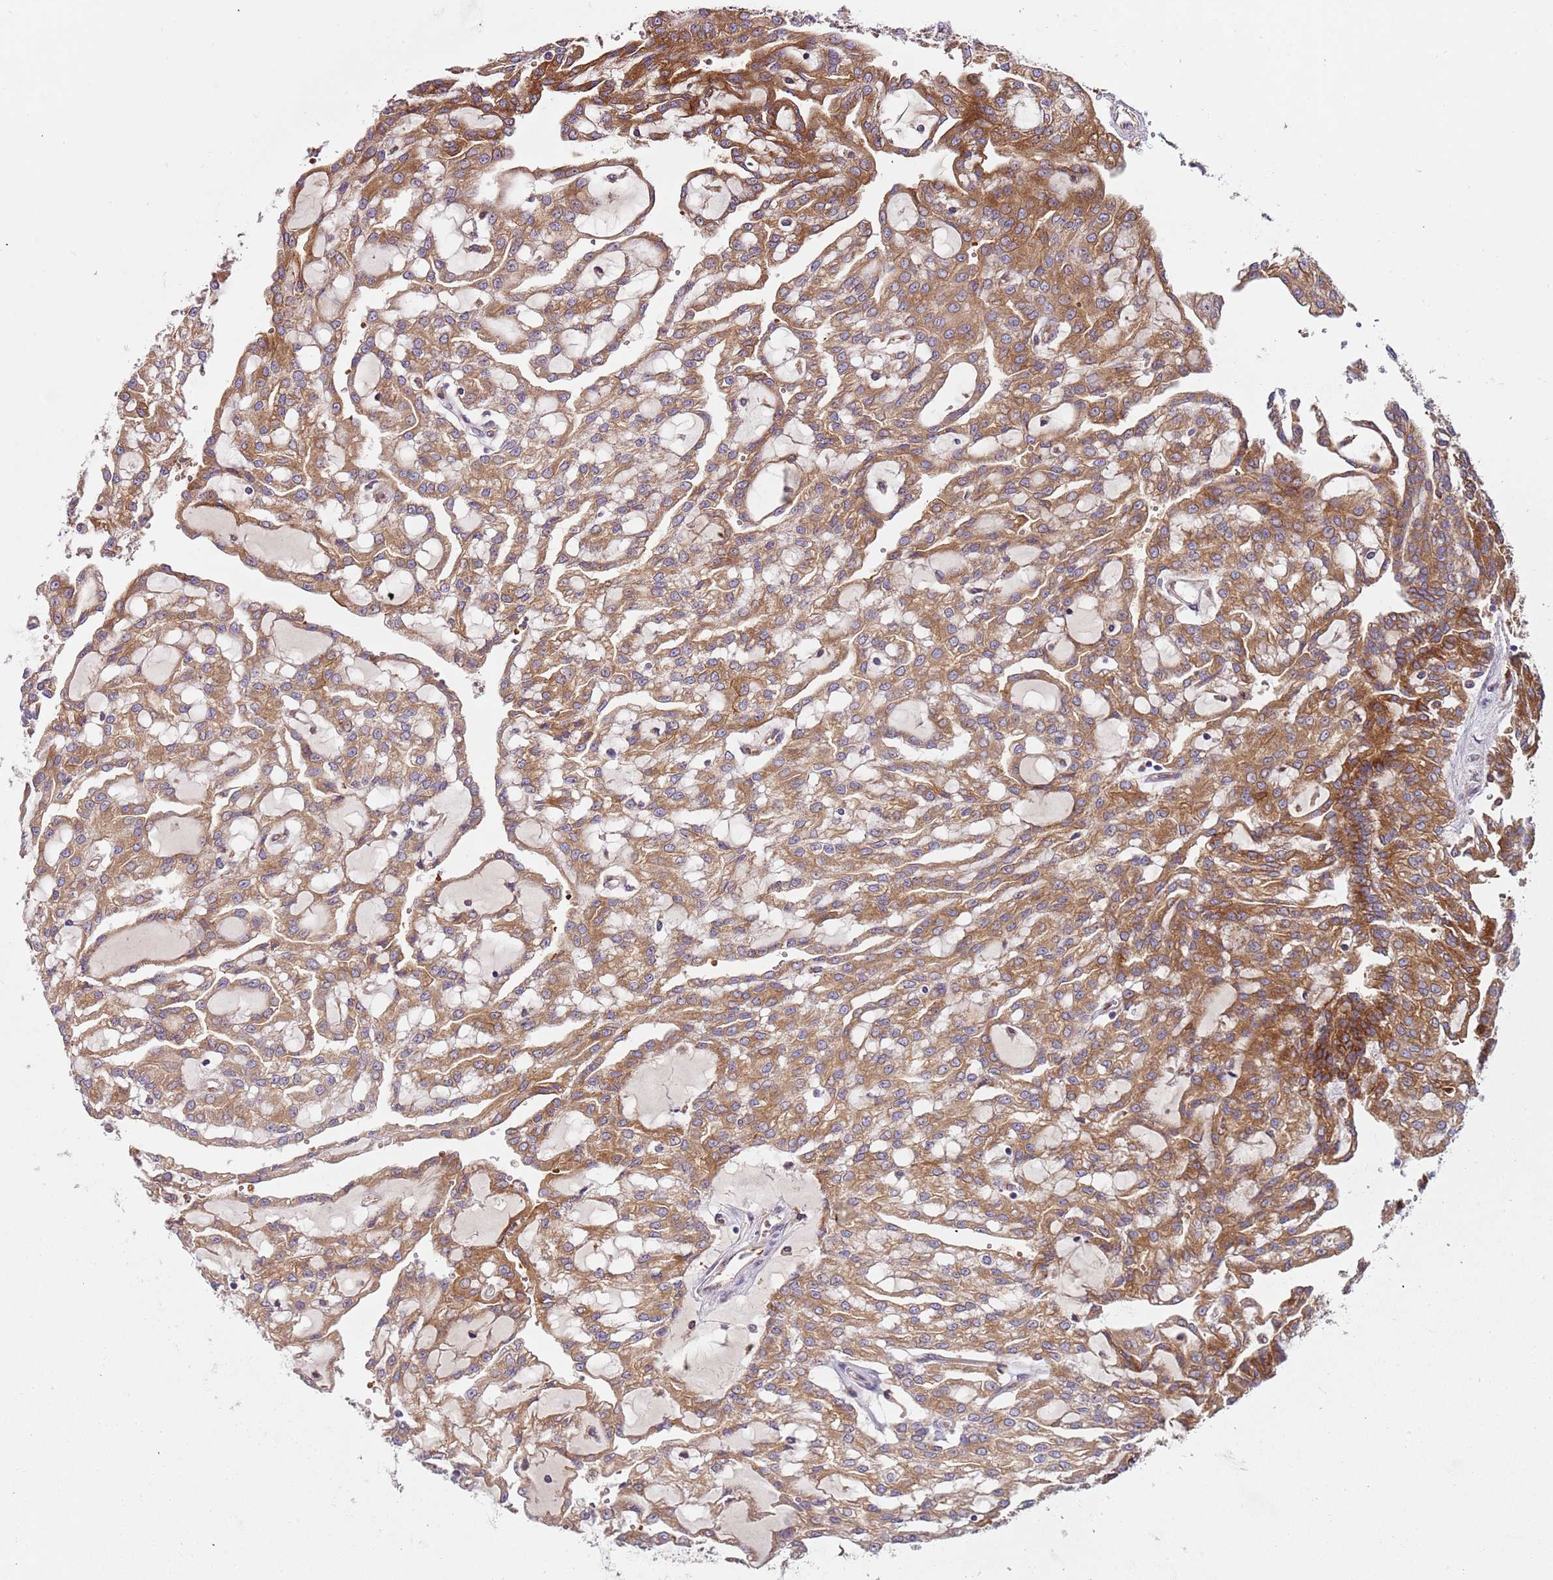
{"staining": {"intensity": "moderate", "quantity": ">75%", "location": "cytoplasmic/membranous"}, "tissue": "renal cancer", "cell_type": "Tumor cells", "image_type": "cancer", "snomed": [{"axis": "morphology", "description": "Adenocarcinoma, NOS"}, {"axis": "topography", "description": "Kidney"}], "caption": "A high-resolution photomicrograph shows IHC staining of adenocarcinoma (renal), which shows moderate cytoplasmic/membranous staining in about >75% of tumor cells. (DAB (3,3'-diaminobenzidine) IHC with brightfield microscopy, high magnification).", "gene": "VWCE", "patient": {"sex": "male", "age": 63}}